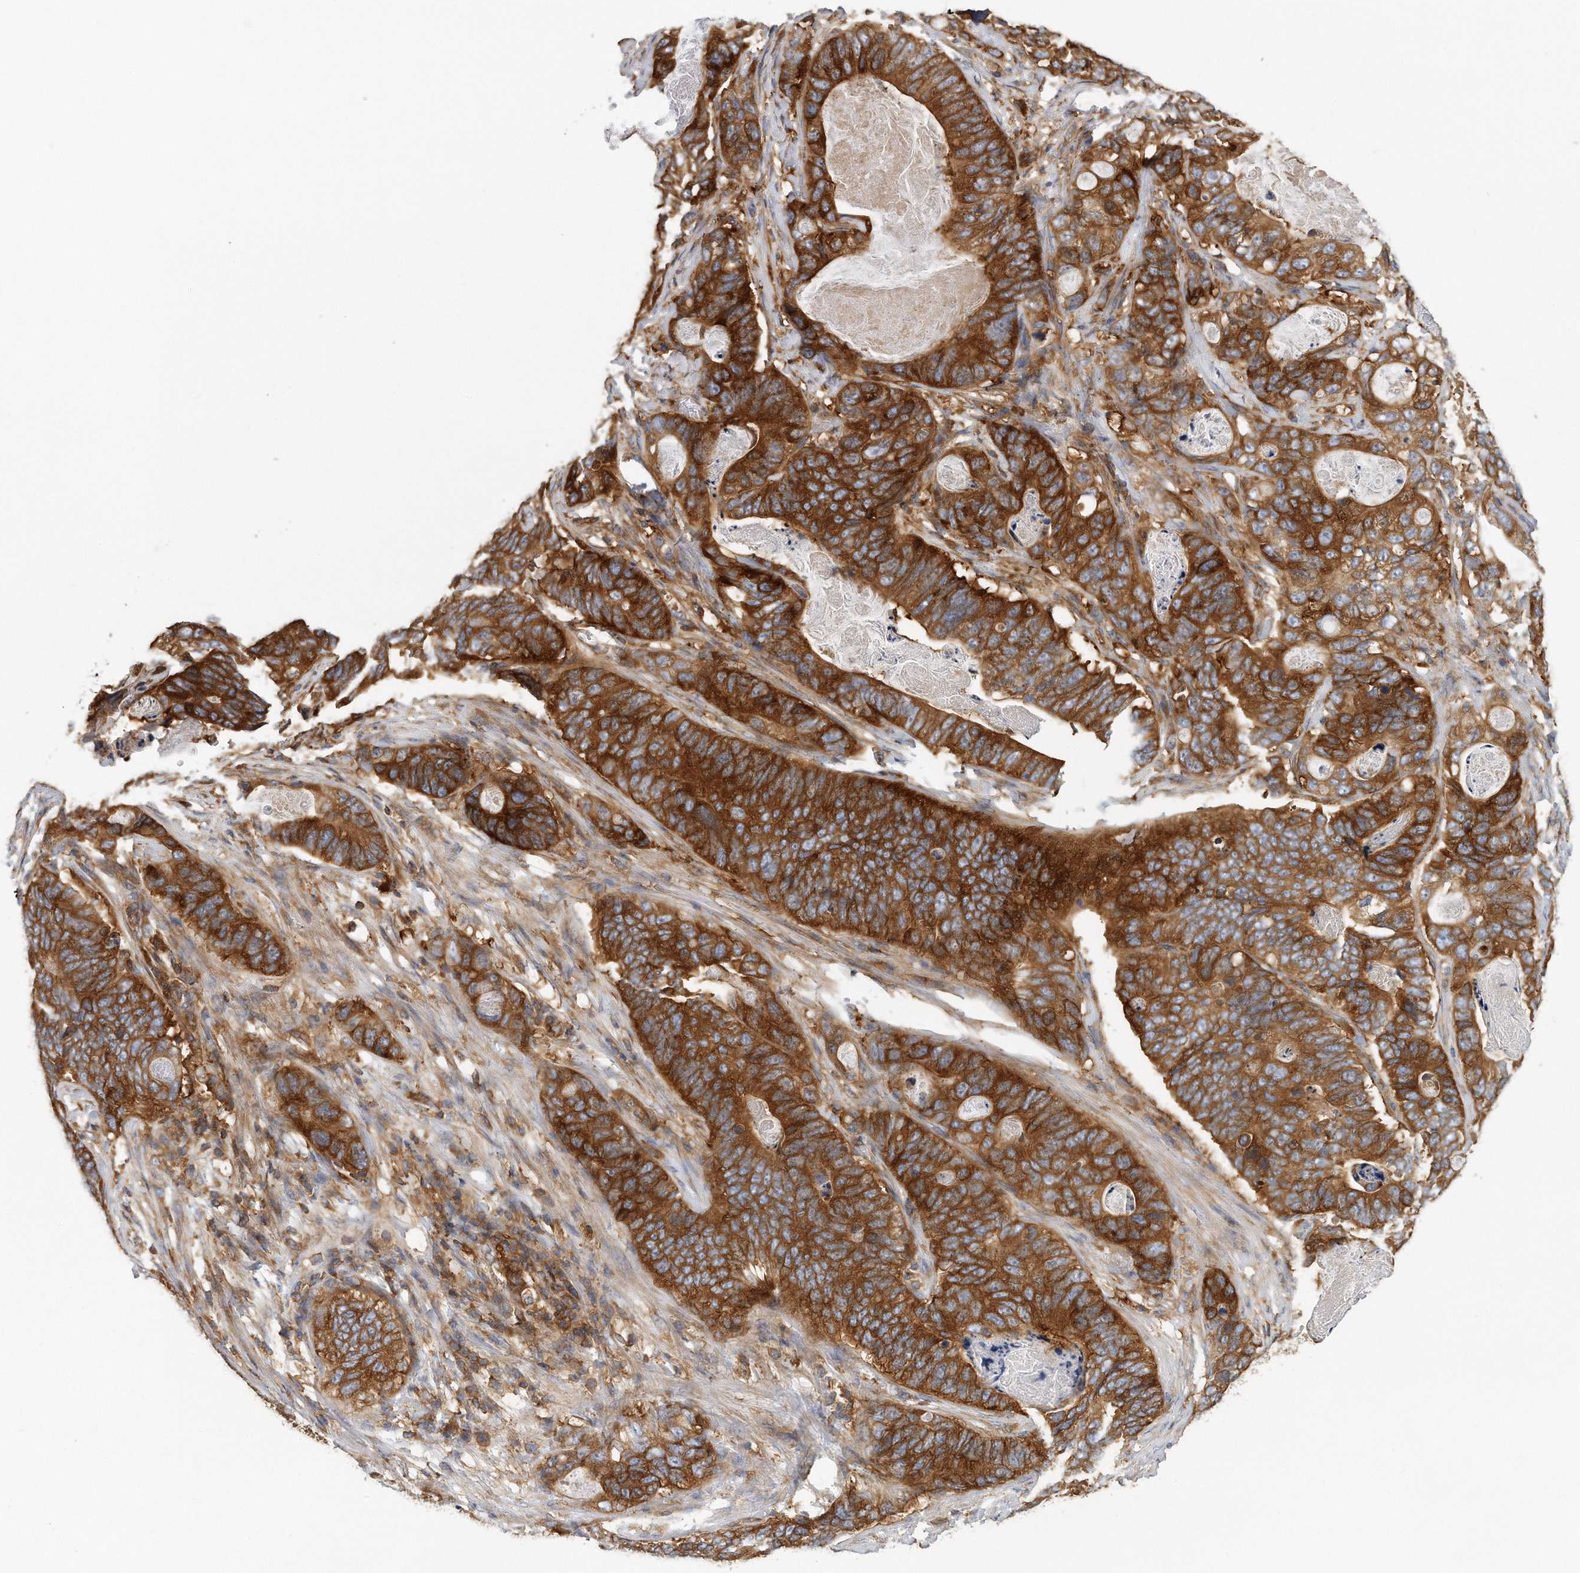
{"staining": {"intensity": "strong", "quantity": ">75%", "location": "cytoplasmic/membranous"}, "tissue": "stomach cancer", "cell_type": "Tumor cells", "image_type": "cancer", "snomed": [{"axis": "morphology", "description": "Normal tissue, NOS"}, {"axis": "morphology", "description": "Adenocarcinoma, NOS"}, {"axis": "topography", "description": "Stomach"}], "caption": "Stomach cancer (adenocarcinoma) stained with a protein marker shows strong staining in tumor cells.", "gene": "EIF3I", "patient": {"sex": "female", "age": 89}}